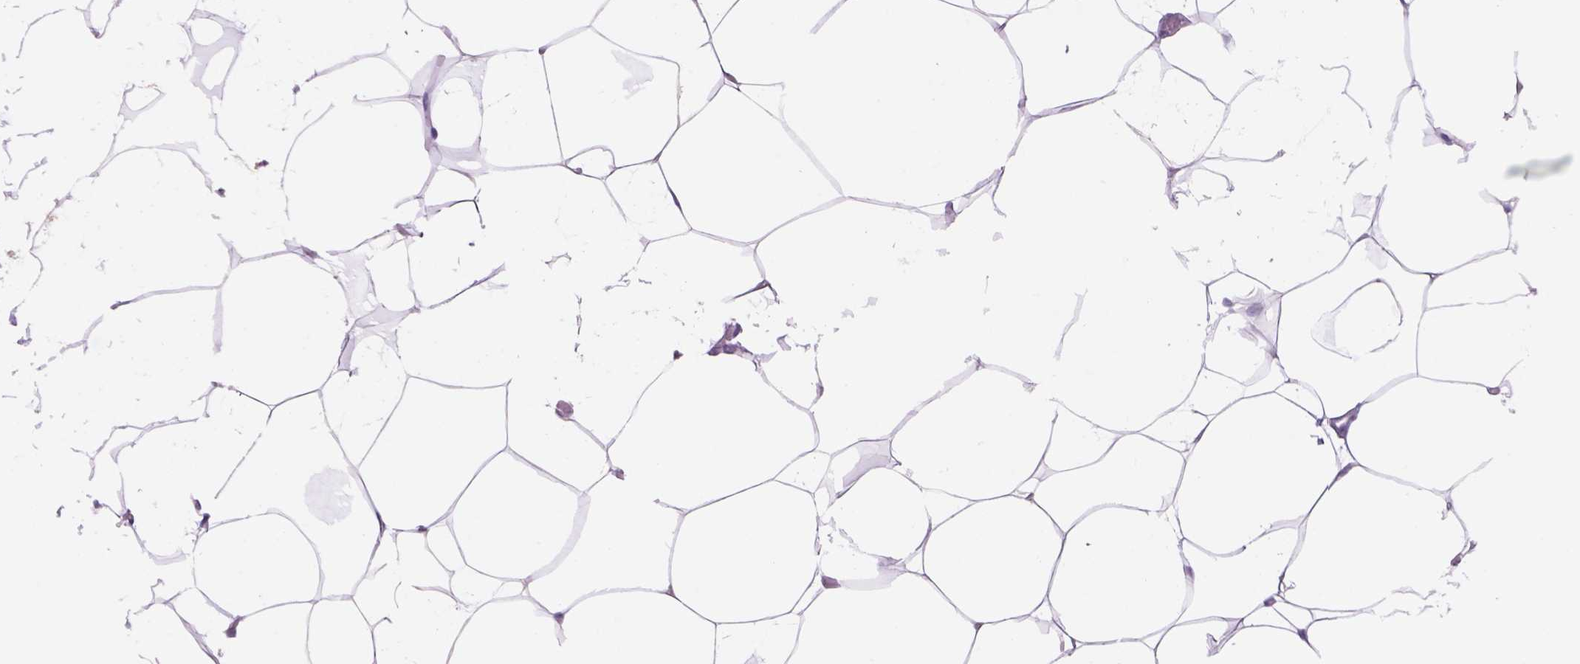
{"staining": {"intensity": "negative", "quantity": "none", "location": "none"}, "tissue": "breast", "cell_type": "Adipocytes", "image_type": "normal", "snomed": [{"axis": "morphology", "description": "Normal tissue, NOS"}, {"axis": "topography", "description": "Breast"}], "caption": "Protein analysis of benign breast reveals no significant positivity in adipocytes.", "gene": "NAALAD2", "patient": {"sex": "female", "age": 32}}